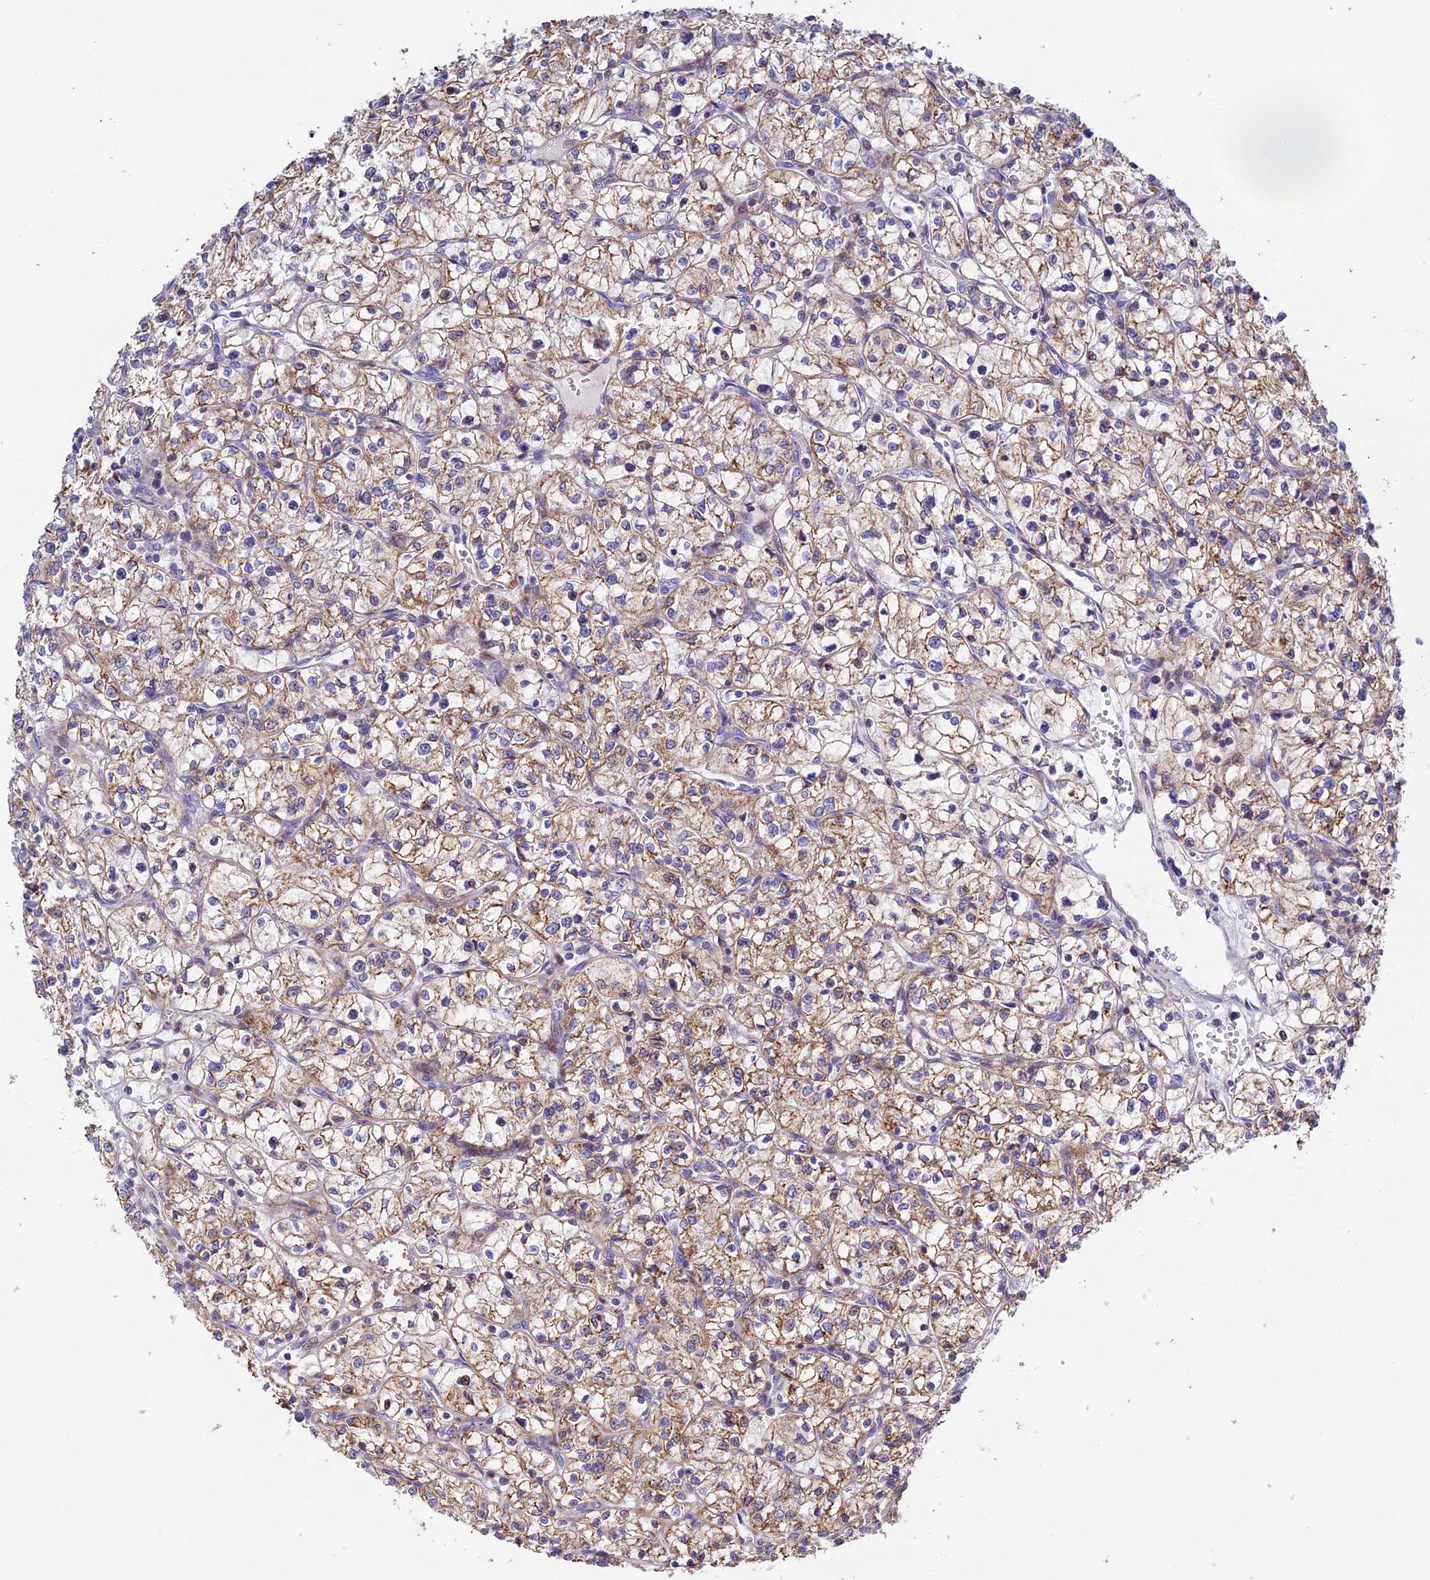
{"staining": {"intensity": "moderate", "quantity": ">75%", "location": "cytoplasmic/membranous"}, "tissue": "renal cancer", "cell_type": "Tumor cells", "image_type": "cancer", "snomed": [{"axis": "morphology", "description": "Adenocarcinoma, NOS"}, {"axis": "topography", "description": "Kidney"}], "caption": "Adenocarcinoma (renal) tissue demonstrates moderate cytoplasmic/membranous positivity in about >75% of tumor cells, visualized by immunohistochemistry.", "gene": "PRIM1", "patient": {"sex": "female", "age": 64}}